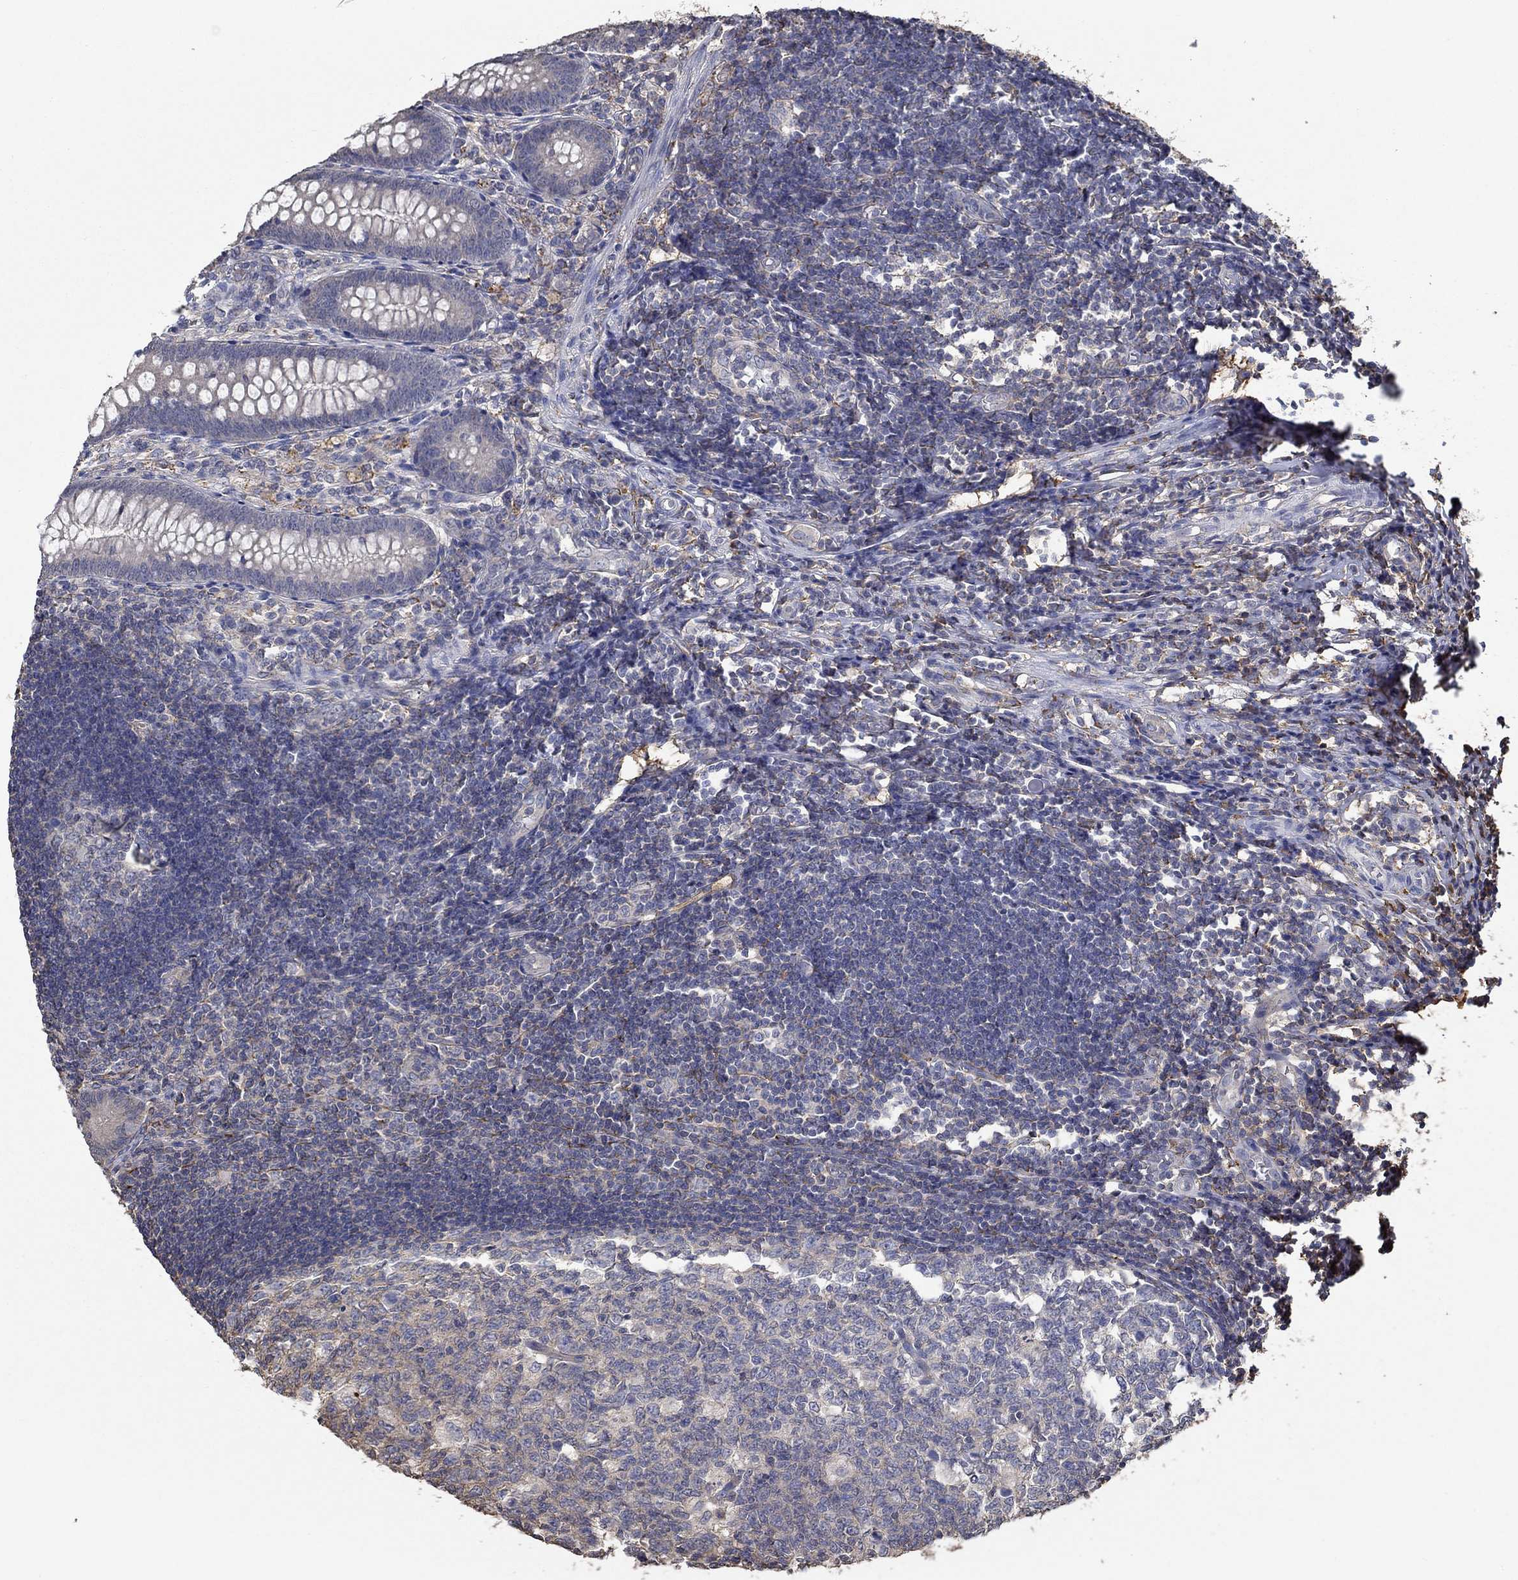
{"staining": {"intensity": "negative", "quantity": "none", "location": "none"}, "tissue": "appendix", "cell_type": "Glandular cells", "image_type": "normal", "snomed": [{"axis": "morphology", "description": "Normal tissue, NOS"}, {"axis": "morphology", "description": "Inflammation, NOS"}, {"axis": "topography", "description": "Appendix"}], "caption": "IHC of unremarkable appendix shows no expression in glandular cells.", "gene": "IL10", "patient": {"sex": "male", "age": 16}}